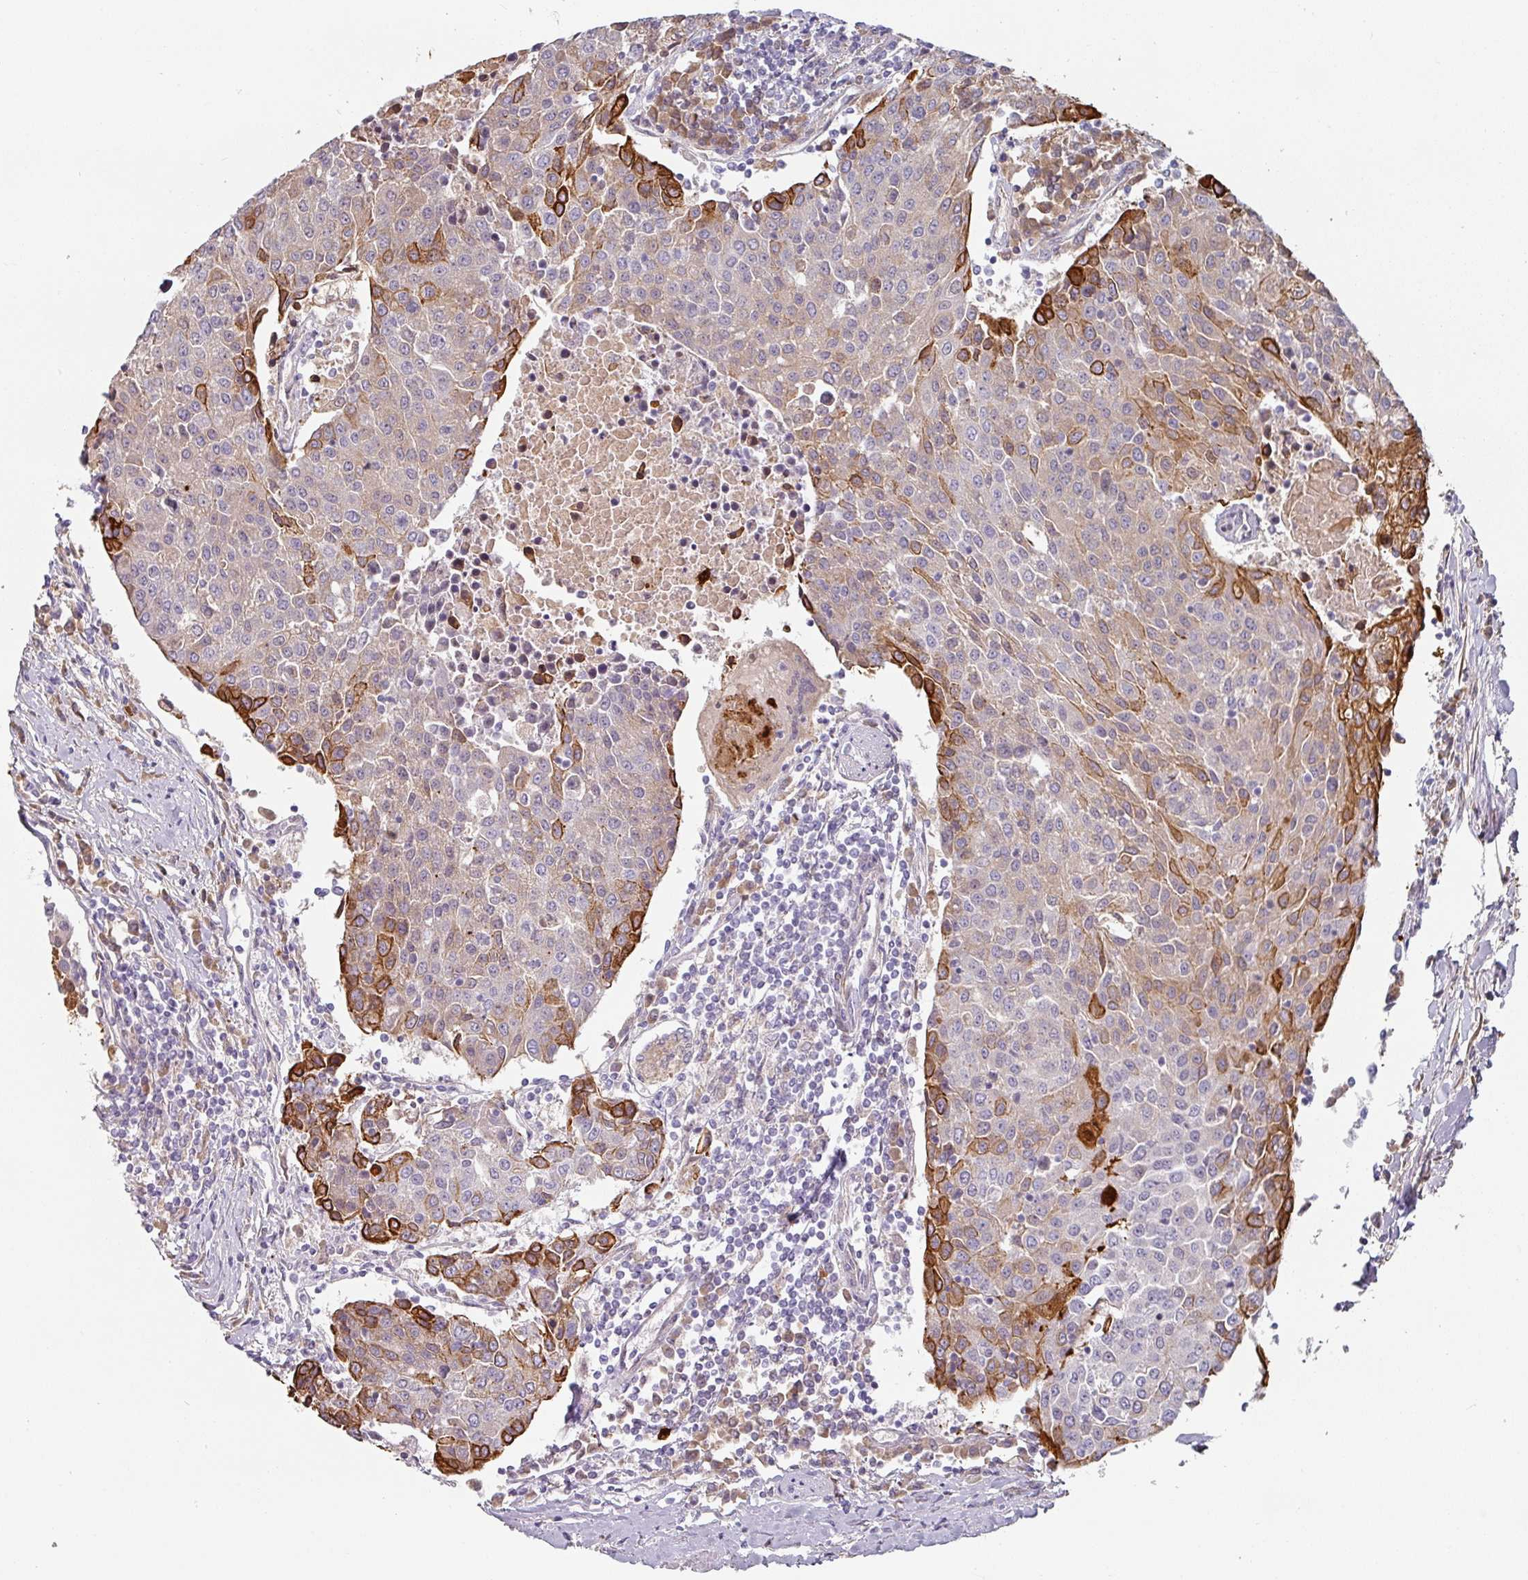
{"staining": {"intensity": "strong", "quantity": "<25%", "location": "cytoplasmic/membranous"}, "tissue": "urothelial cancer", "cell_type": "Tumor cells", "image_type": "cancer", "snomed": [{"axis": "morphology", "description": "Urothelial carcinoma, High grade"}, {"axis": "topography", "description": "Urinary bladder"}], "caption": "Immunohistochemistry of human high-grade urothelial carcinoma demonstrates medium levels of strong cytoplasmic/membranous expression in about <25% of tumor cells.", "gene": "CEP78", "patient": {"sex": "female", "age": 85}}